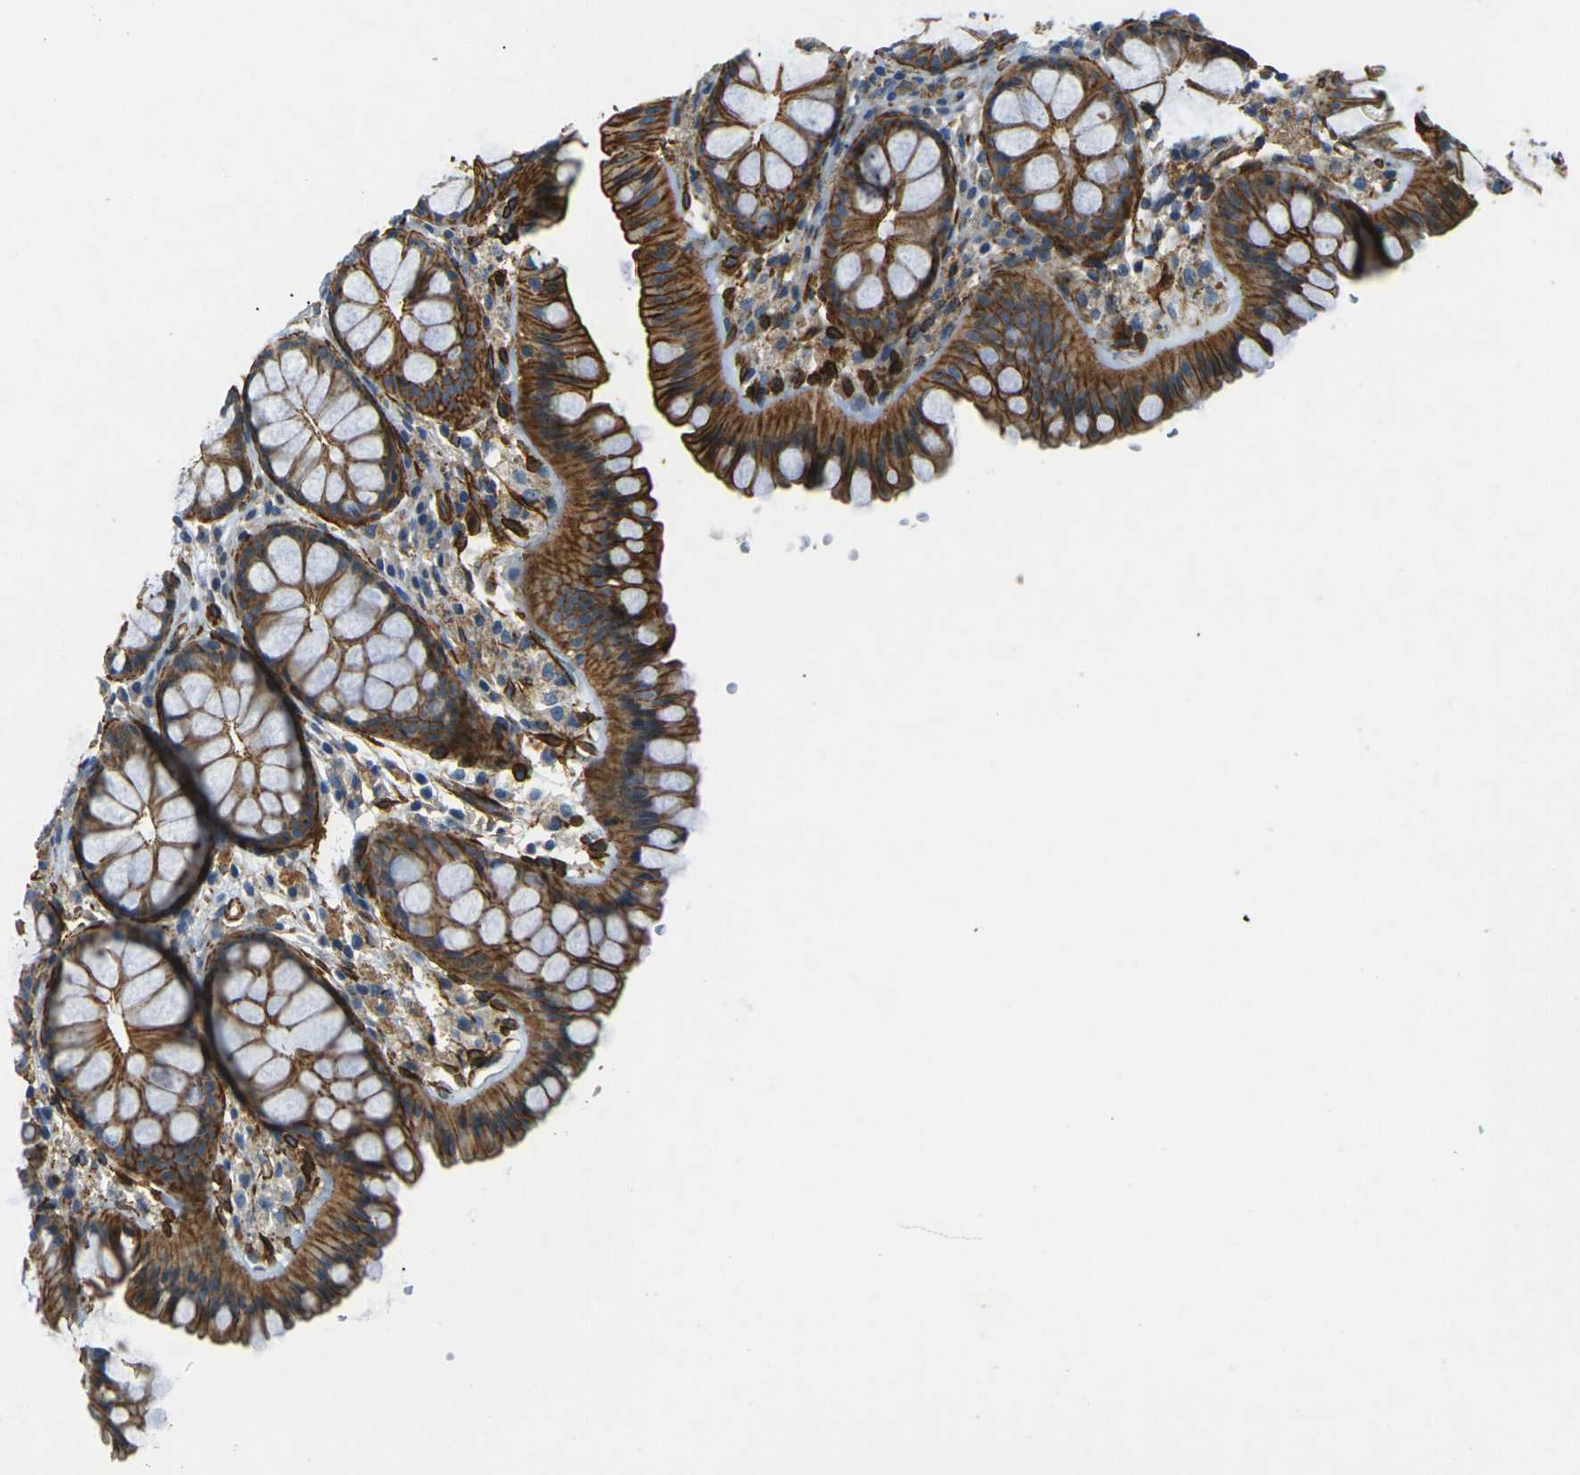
{"staining": {"intensity": "strong", "quantity": ">75%", "location": "nuclear"}, "tissue": "colon", "cell_type": "Endothelial cells", "image_type": "normal", "snomed": [{"axis": "morphology", "description": "Normal tissue, NOS"}, {"axis": "topography", "description": "Colon"}], "caption": "Endothelial cells show high levels of strong nuclear positivity in approximately >75% of cells in benign human colon.", "gene": "EPHA7", "patient": {"sex": "female", "age": 55}}